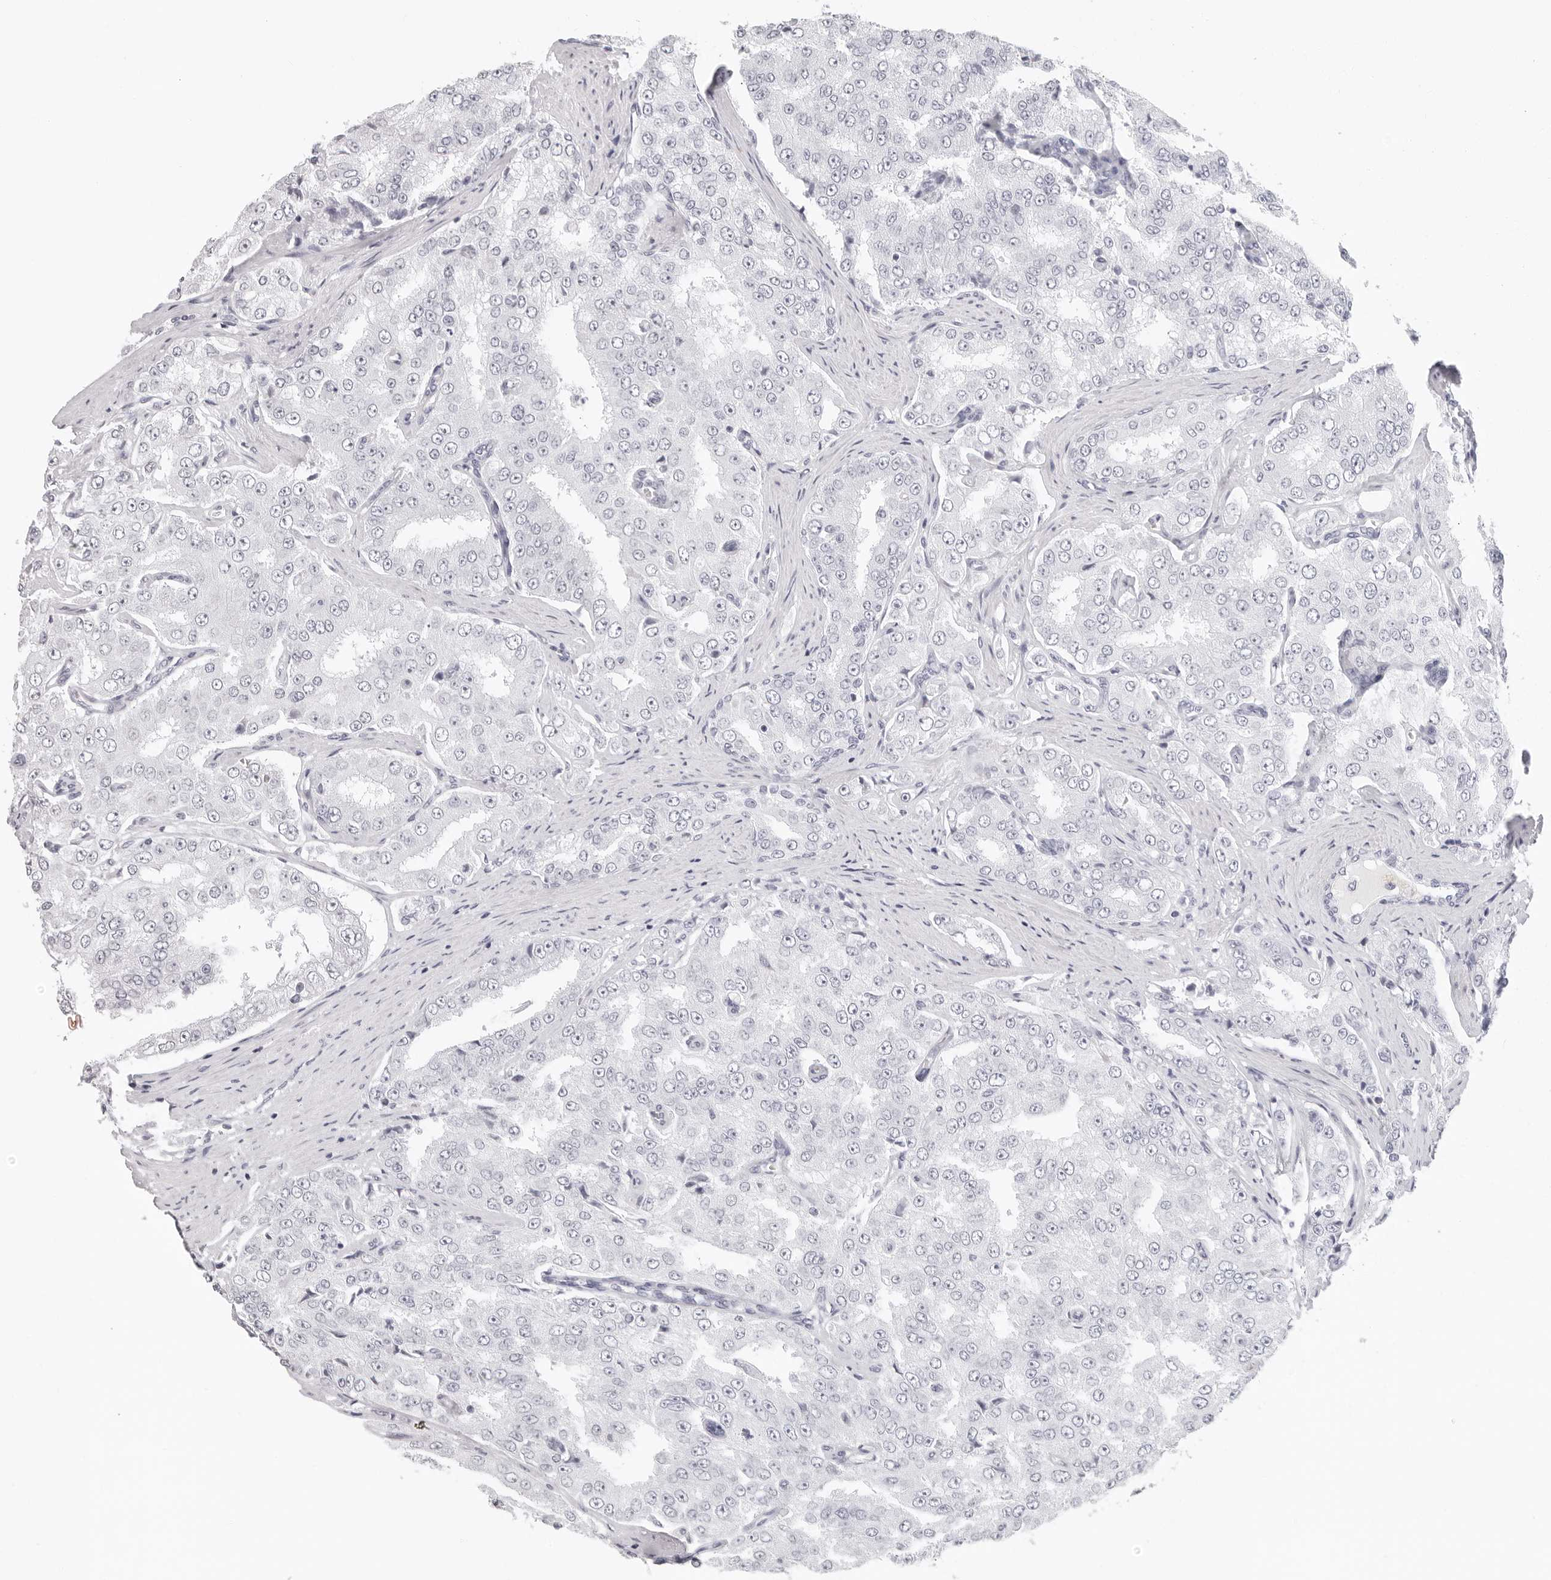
{"staining": {"intensity": "negative", "quantity": "none", "location": "none"}, "tissue": "prostate cancer", "cell_type": "Tumor cells", "image_type": "cancer", "snomed": [{"axis": "morphology", "description": "Adenocarcinoma, High grade"}, {"axis": "topography", "description": "Prostate"}], "caption": "Protein analysis of prostate cancer reveals no significant expression in tumor cells. (DAB (3,3'-diaminobenzidine) IHC with hematoxylin counter stain).", "gene": "AGMAT", "patient": {"sex": "male", "age": 58}}